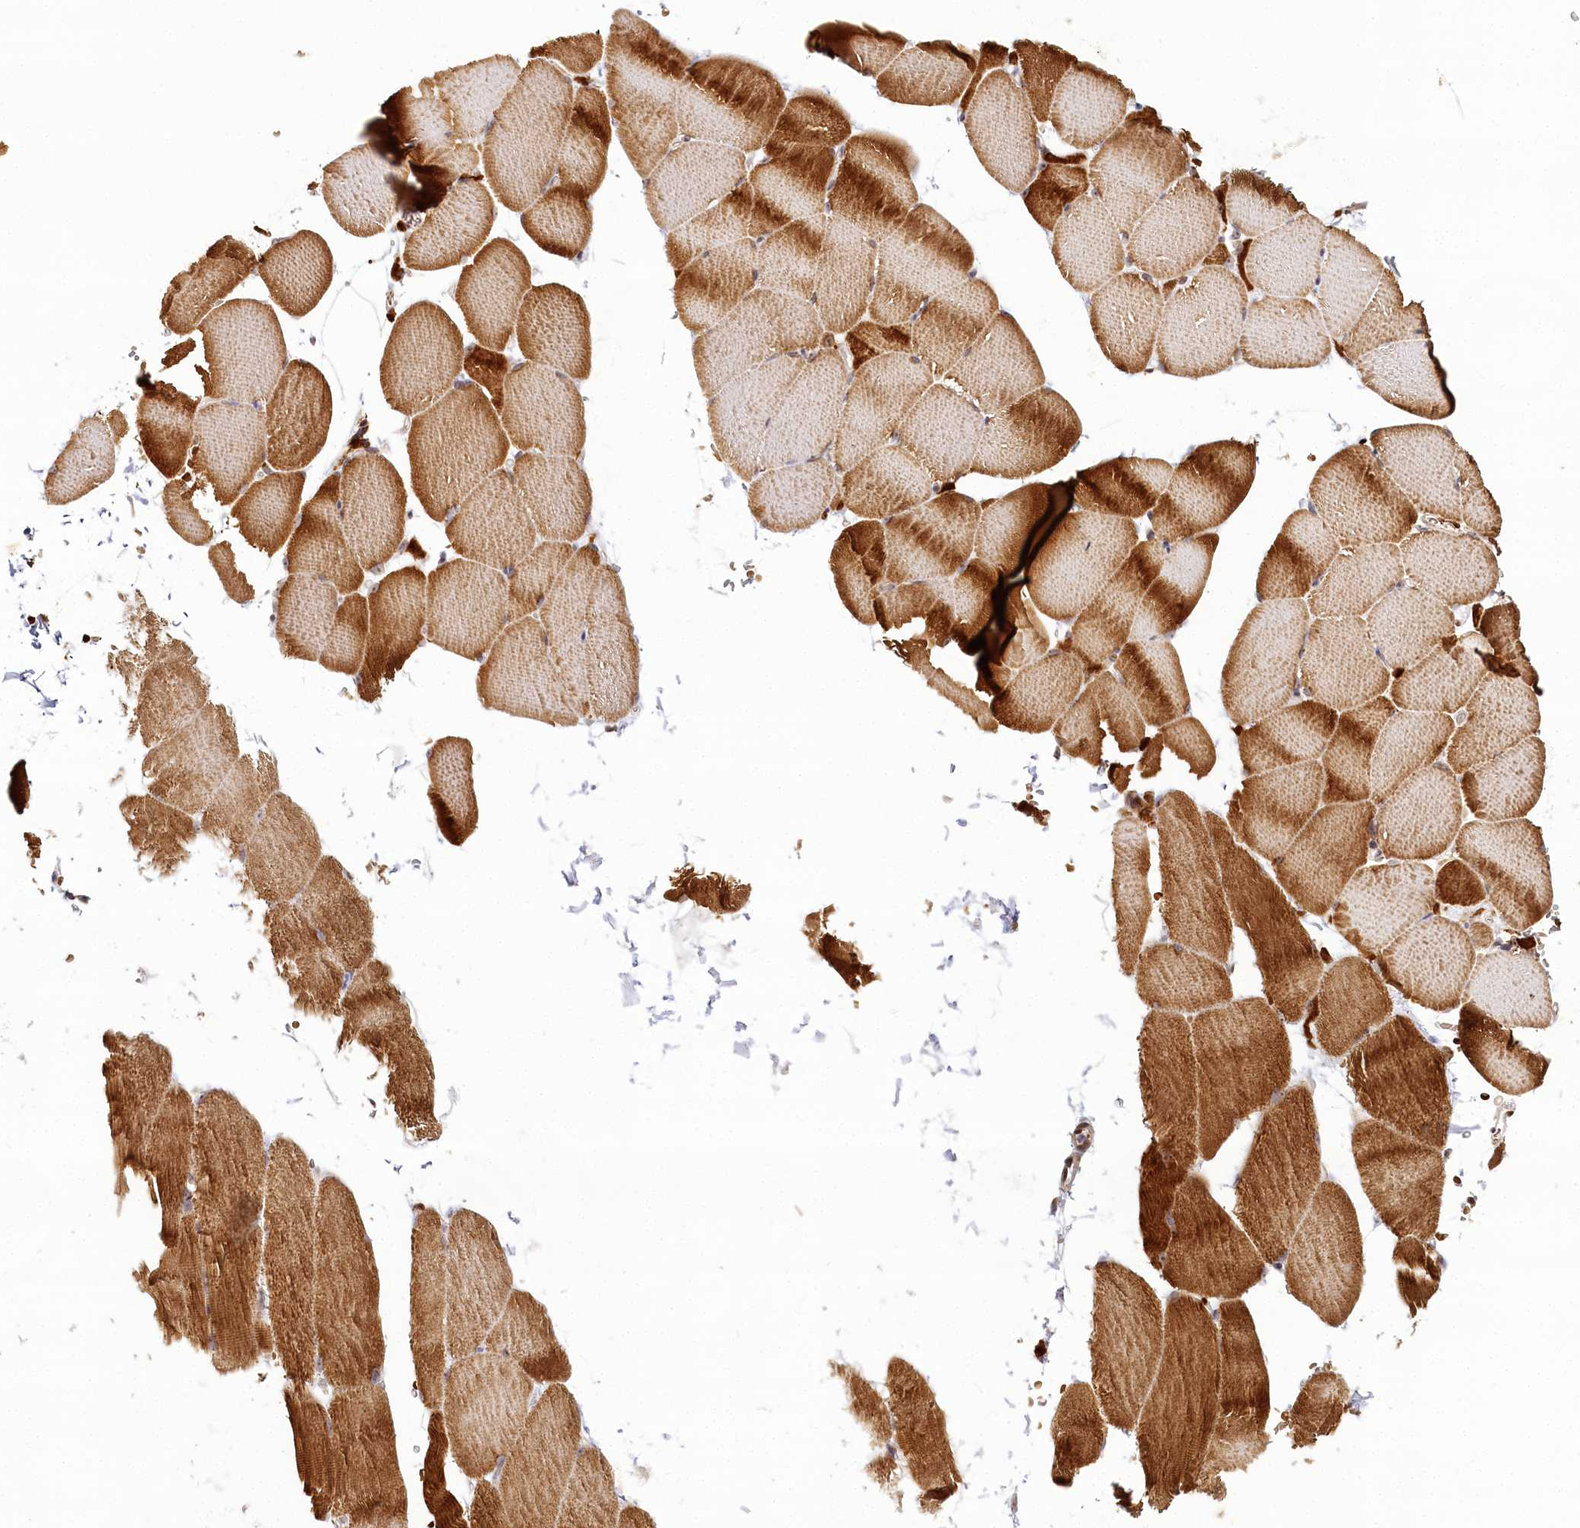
{"staining": {"intensity": "strong", "quantity": ">75%", "location": "cytoplasmic/membranous"}, "tissue": "skeletal muscle", "cell_type": "Myocytes", "image_type": "normal", "snomed": [{"axis": "morphology", "description": "Normal tissue, NOS"}, {"axis": "topography", "description": "Skeletal muscle"}, {"axis": "topography", "description": "Parathyroid gland"}], "caption": "The histopathology image displays staining of unremarkable skeletal muscle, revealing strong cytoplasmic/membranous protein staining (brown color) within myocytes. The protein of interest is shown in brown color, while the nuclei are stained blue.", "gene": "WDR36", "patient": {"sex": "female", "age": 37}}